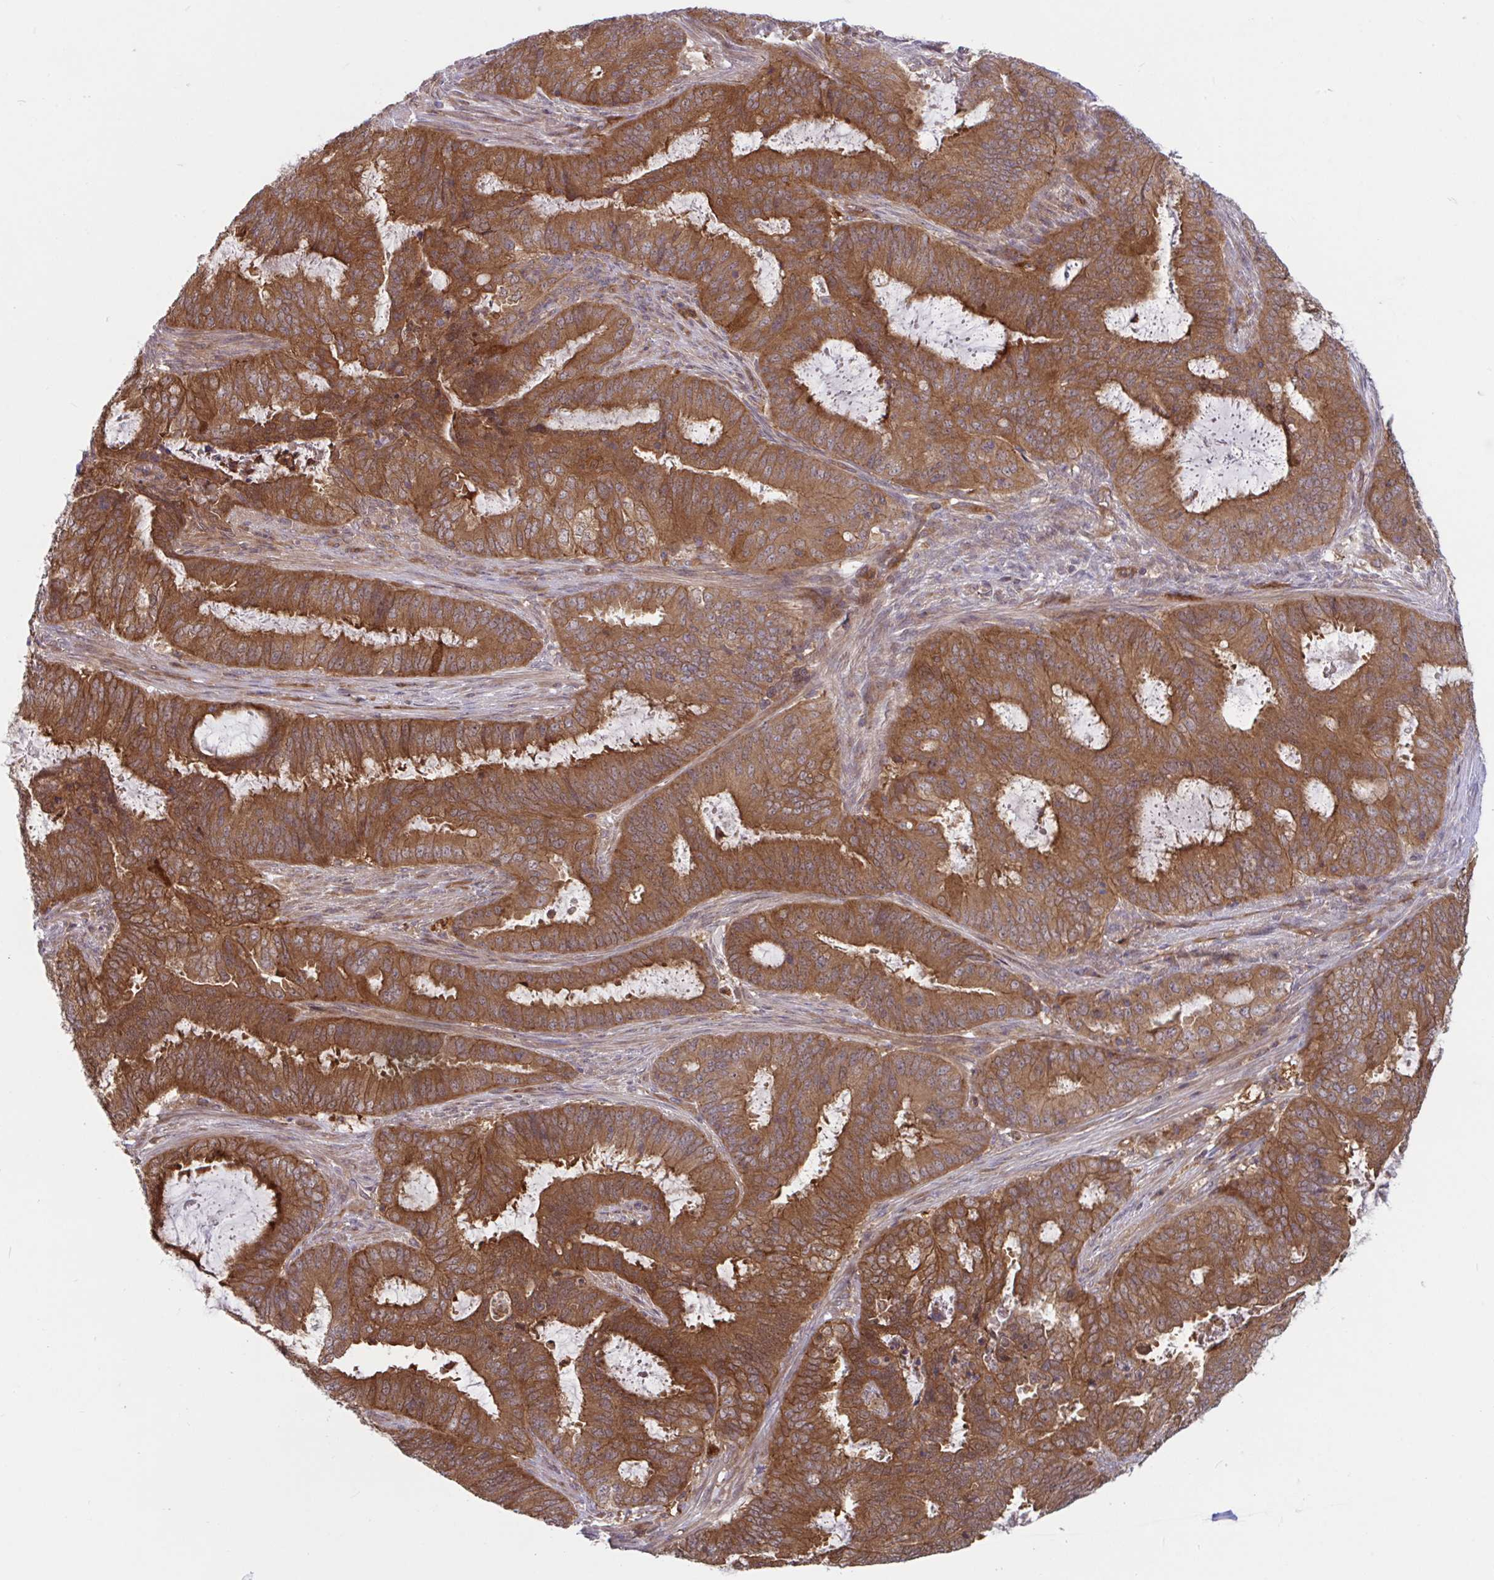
{"staining": {"intensity": "strong", "quantity": ">75%", "location": "cytoplasmic/membranous"}, "tissue": "endometrial cancer", "cell_type": "Tumor cells", "image_type": "cancer", "snomed": [{"axis": "morphology", "description": "Adenocarcinoma, NOS"}, {"axis": "topography", "description": "Endometrium"}], "caption": "Immunohistochemistry staining of endometrial cancer (adenocarcinoma), which displays high levels of strong cytoplasmic/membranous positivity in approximately >75% of tumor cells indicating strong cytoplasmic/membranous protein positivity. The staining was performed using DAB (brown) for protein detection and nuclei were counterstained in hematoxylin (blue).", "gene": "LMNTD2", "patient": {"sex": "female", "age": 51}}